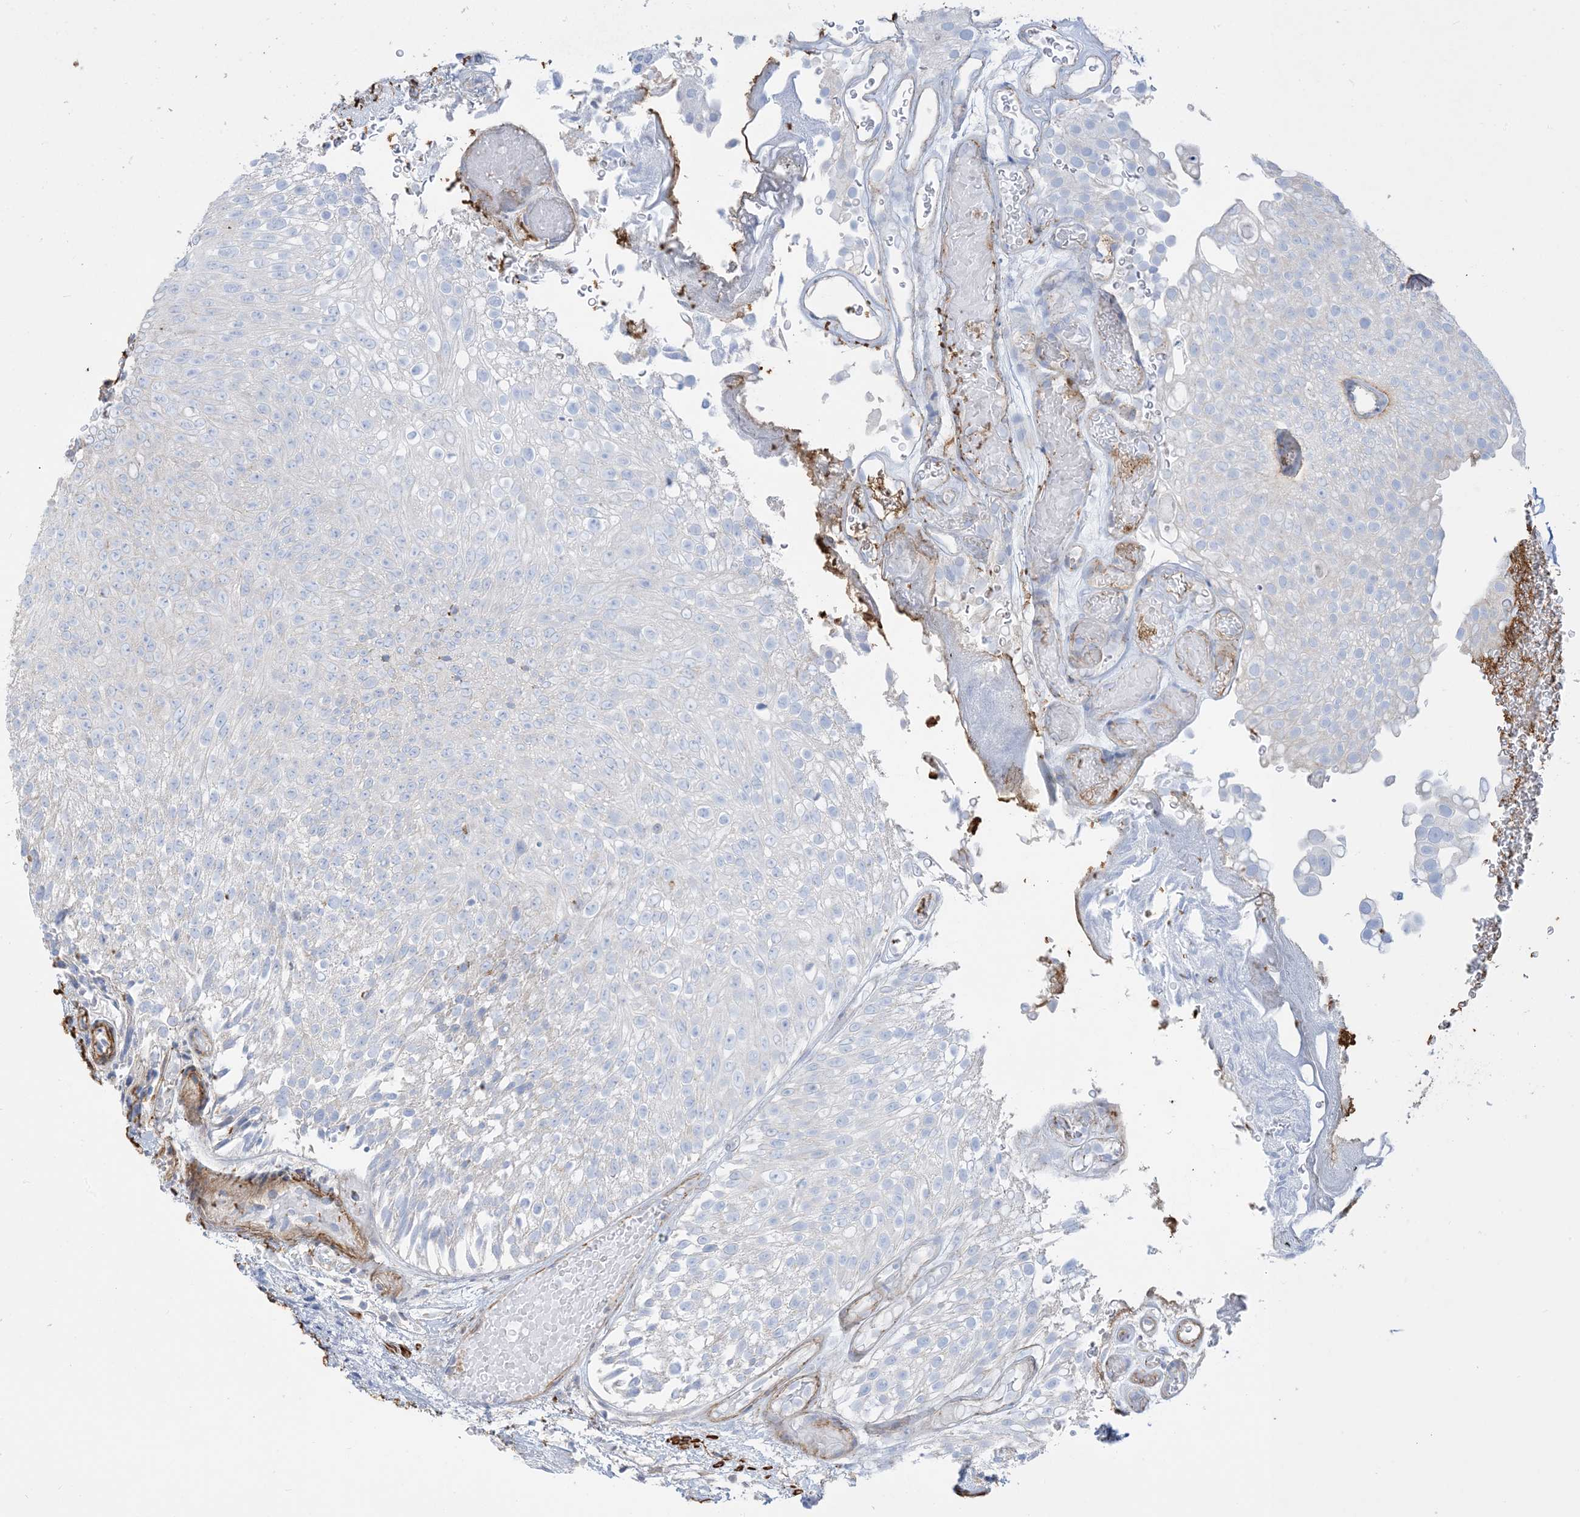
{"staining": {"intensity": "negative", "quantity": "none", "location": "none"}, "tissue": "urothelial cancer", "cell_type": "Tumor cells", "image_type": "cancer", "snomed": [{"axis": "morphology", "description": "Urothelial carcinoma, Low grade"}, {"axis": "topography", "description": "Urinary bladder"}], "caption": "Low-grade urothelial carcinoma was stained to show a protein in brown. There is no significant expression in tumor cells.", "gene": "GTF3C2", "patient": {"sex": "male", "age": 78}}